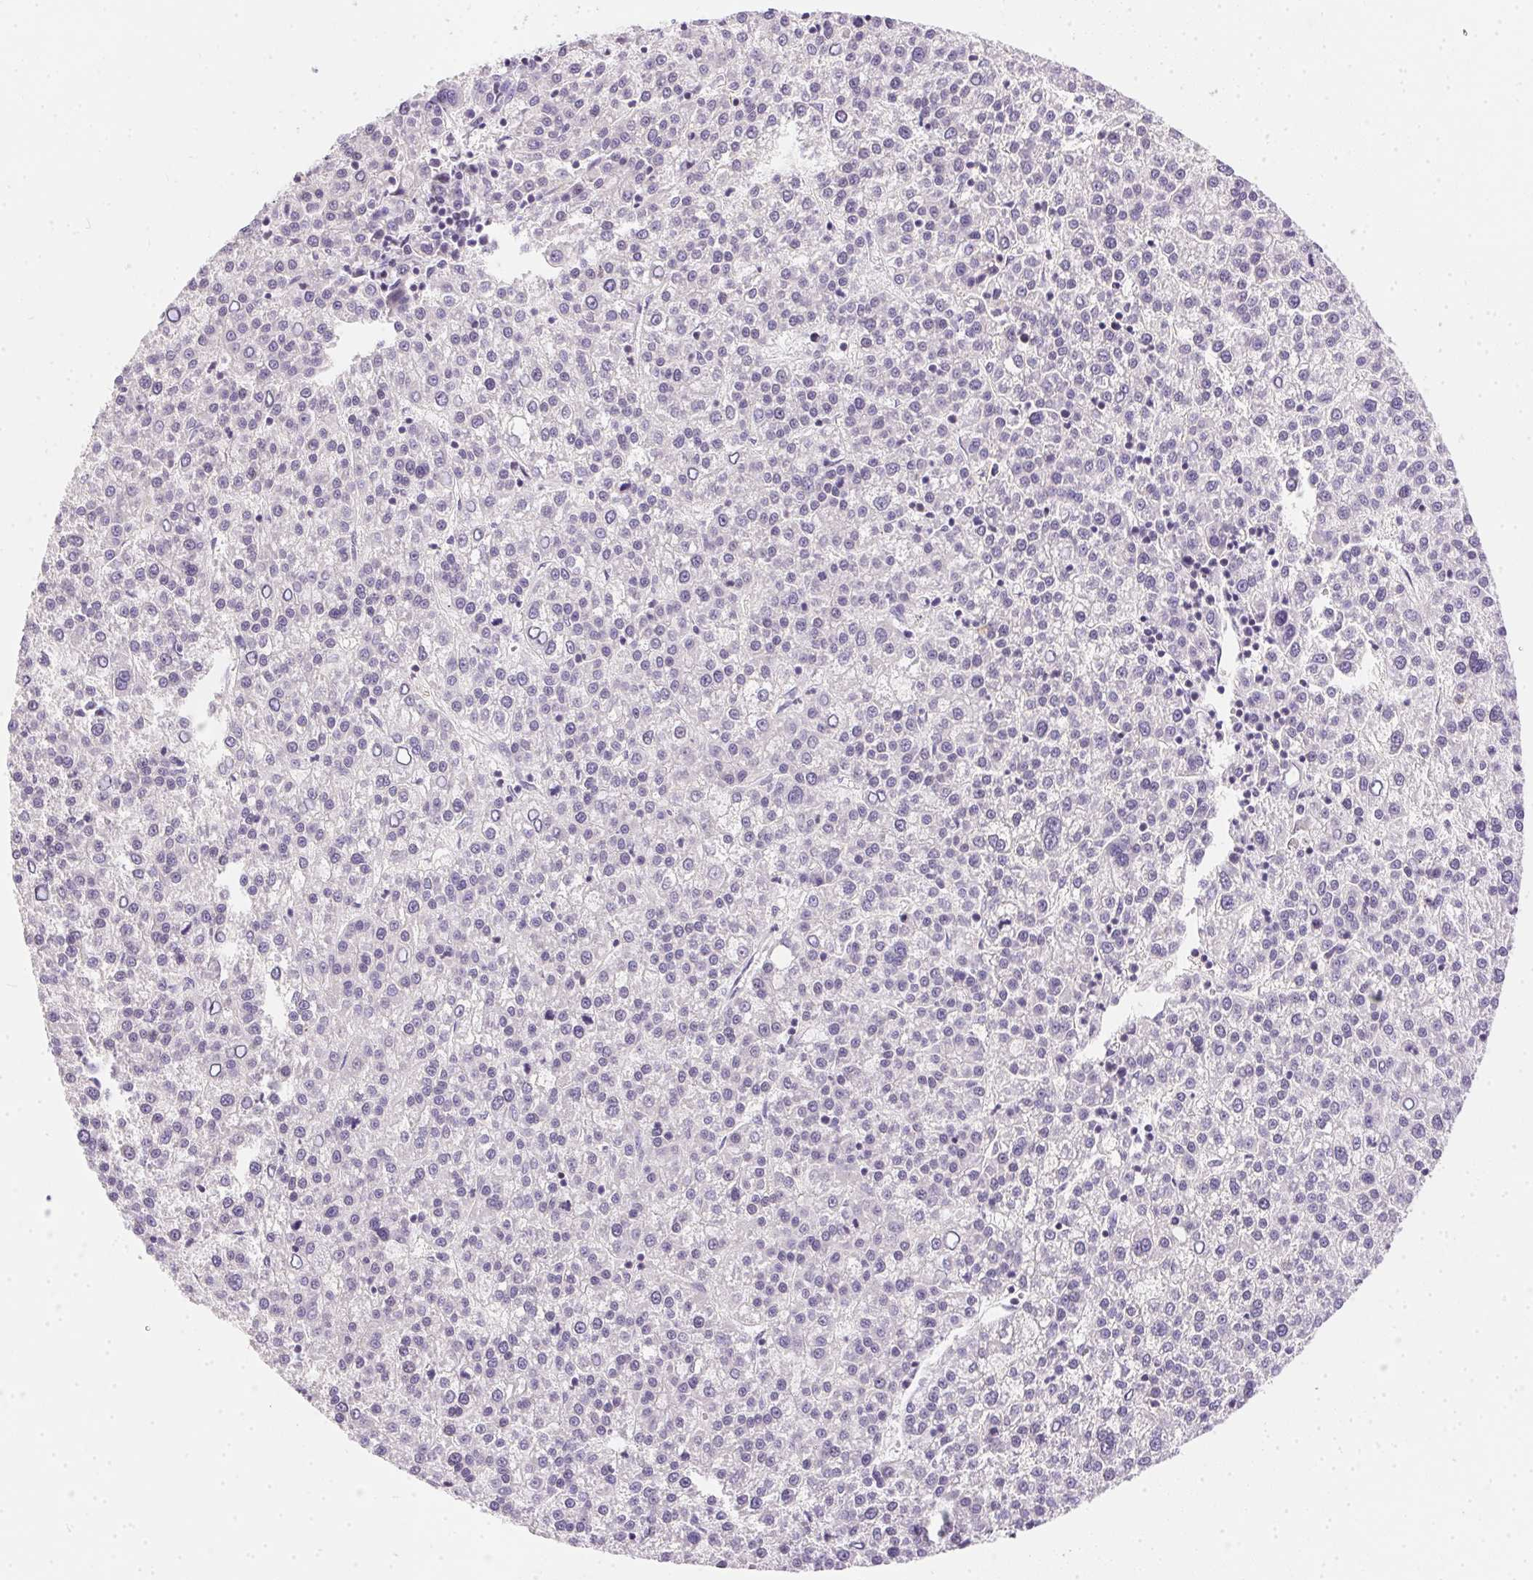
{"staining": {"intensity": "negative", "quantity": "none", "location": "none"}, "tissue": "liver cancer", "cell_type": "Tumor cells", "image_type": "cancer", "snomed": [{"axis": "morphology", "description": "Carcinoma, Hepatocellular, NOS"}, {"axis": "topography", "description": "Liver"}], "caption": "Immunohistochemistry of human liver hepatocellular carcinoma demonstrates no expression in tumor cells.", "gene": "SSTR4", "patient": {"sex": "female", "age": 58}}